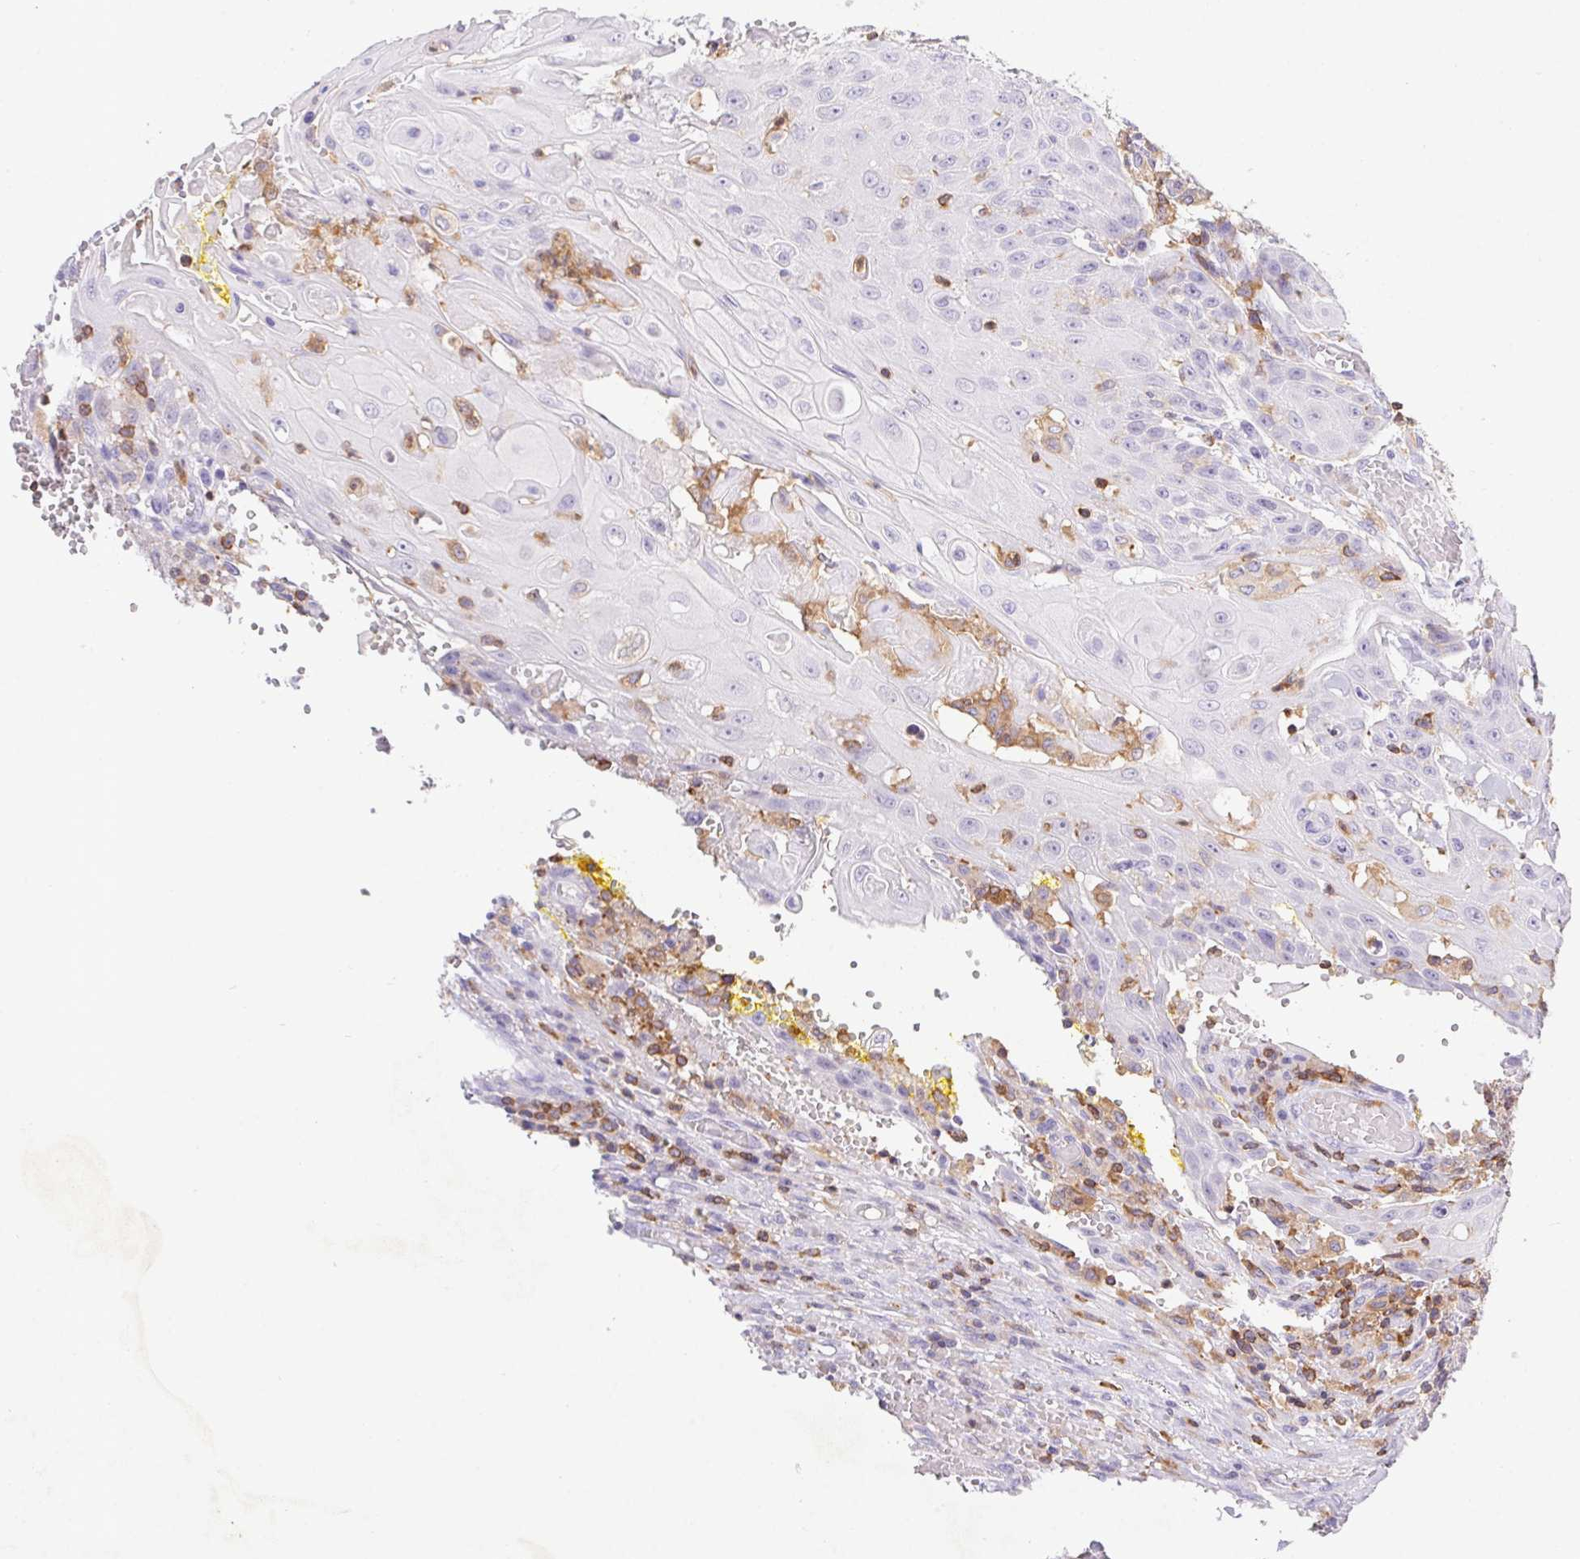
{"staining": {"intensity": "negative", "quantity": "none", "location": "none"}, "tissue": "head and neck cancer", "cell_type": "Tumor cells", "image_type": "cancer", "snomed": [{"axis": "morphology", "description": "Normal tissue, NOS"}, {"axis": "morphology", "description": "Squamous cell carcinoma, NOS"}, {"axis": "topography", "description": "Oral tissue"}, {"axis": "topography", "description": "Head-Neck"}], "caption": "High magnification brightfield microscopy of head and neck cancer stained with DAB (brown) and counterstained with hematoxylin (blue): tumor cells show no significant expression.", "gene": "APBB1IP", "patient": {"sex": "female", "age": 55}}